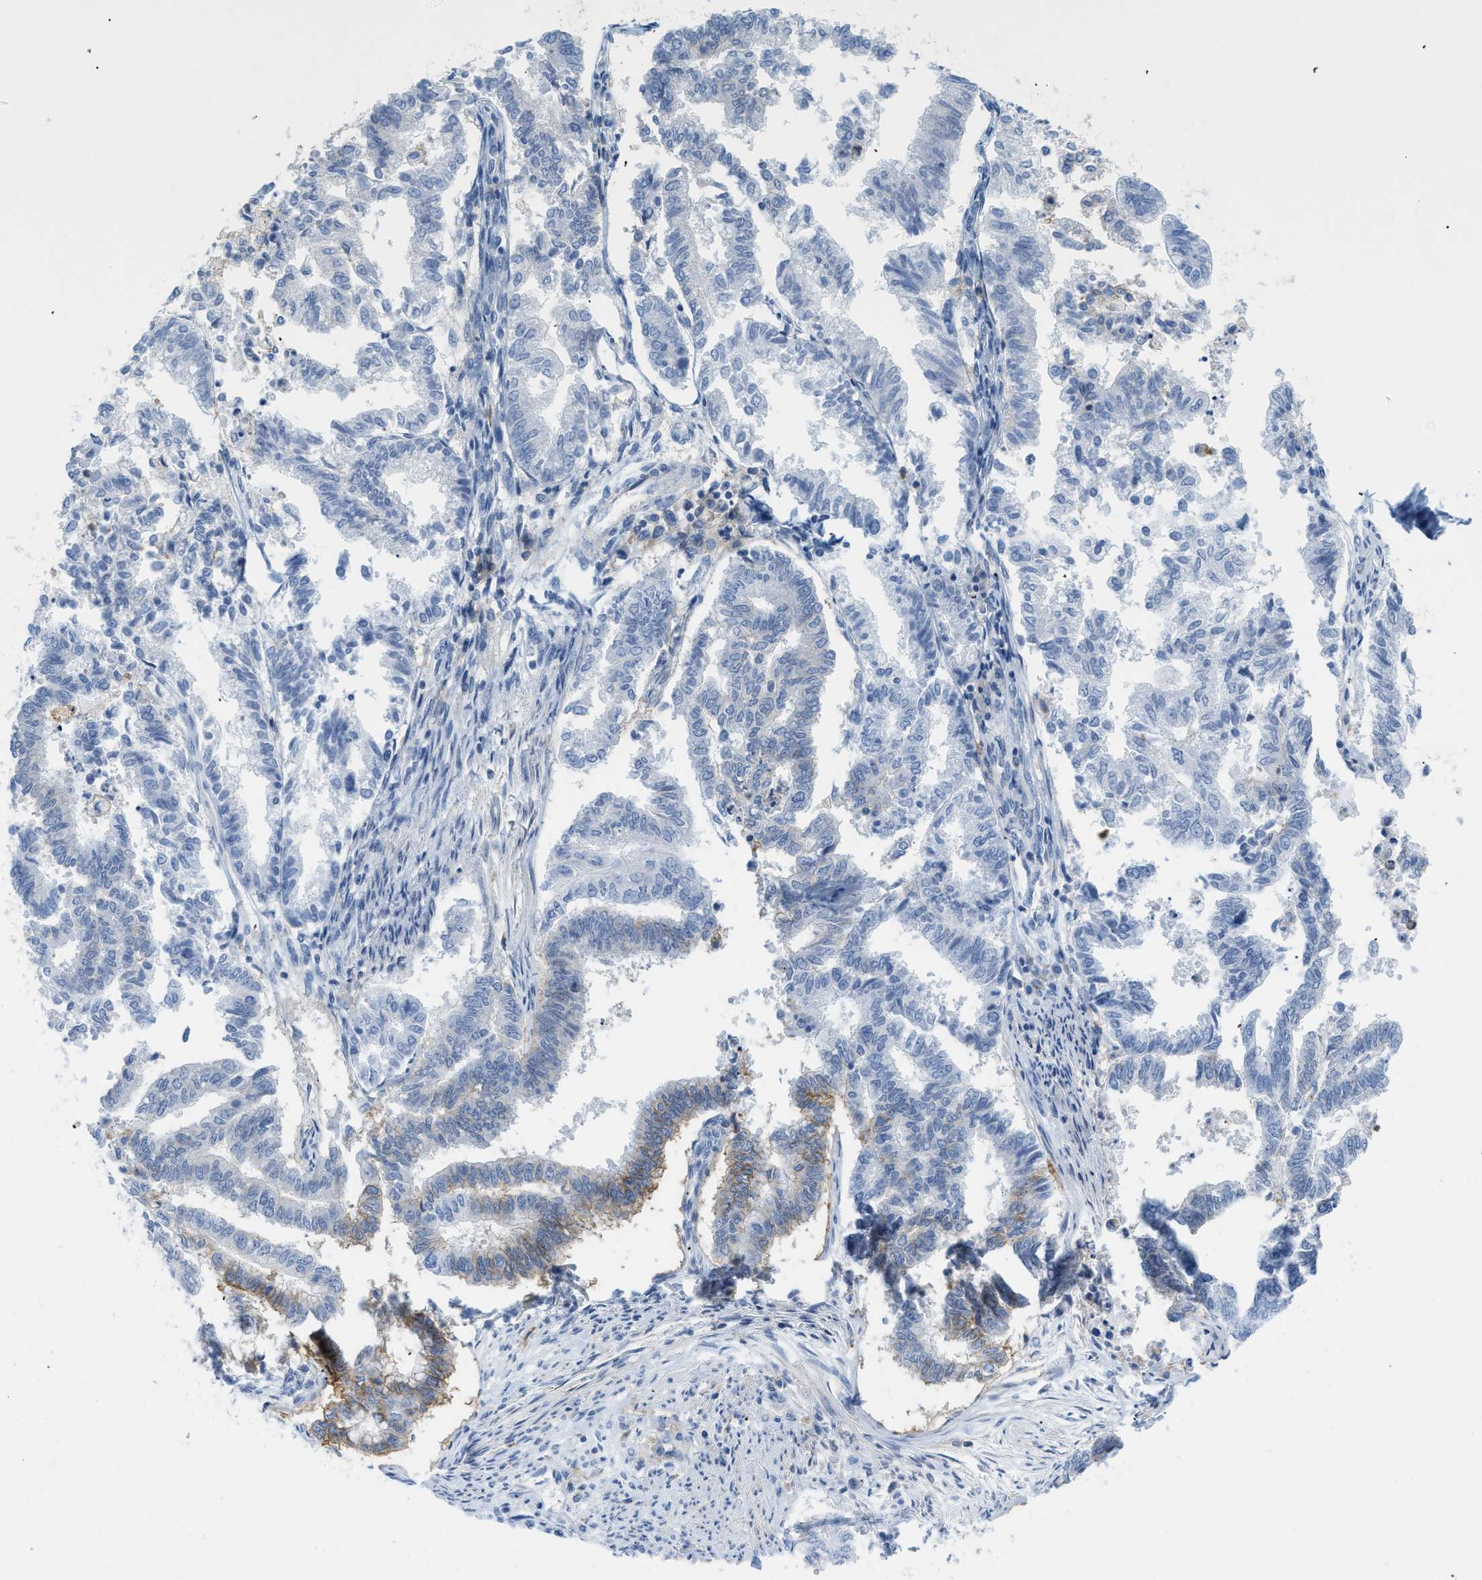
{"staining": {"intensity": "negative", "quantity": "none", "location": "none"}, "tissue": "endometrial cancer", "cell_type": "Tumor cells", "image_type": "cancer", "snomed": [{"axis": "morphology", "description": "Necrosis, NOS"}, {"axis": "morphology", "description": "Adenocarcinoma, NOS"}, {"axis": "topography", "description": "Endometrium"}], "caption": "Immunohistochemical staining of endometrial adenocarcinoma reveals no significant expression in tumor cells. (DAB (3,3'-diaminobenzidine) immunohistochemistry with hematoxylin counter stain).", "gene": "SLC3A2", "patient": {"sex": "female", "age": 79}}